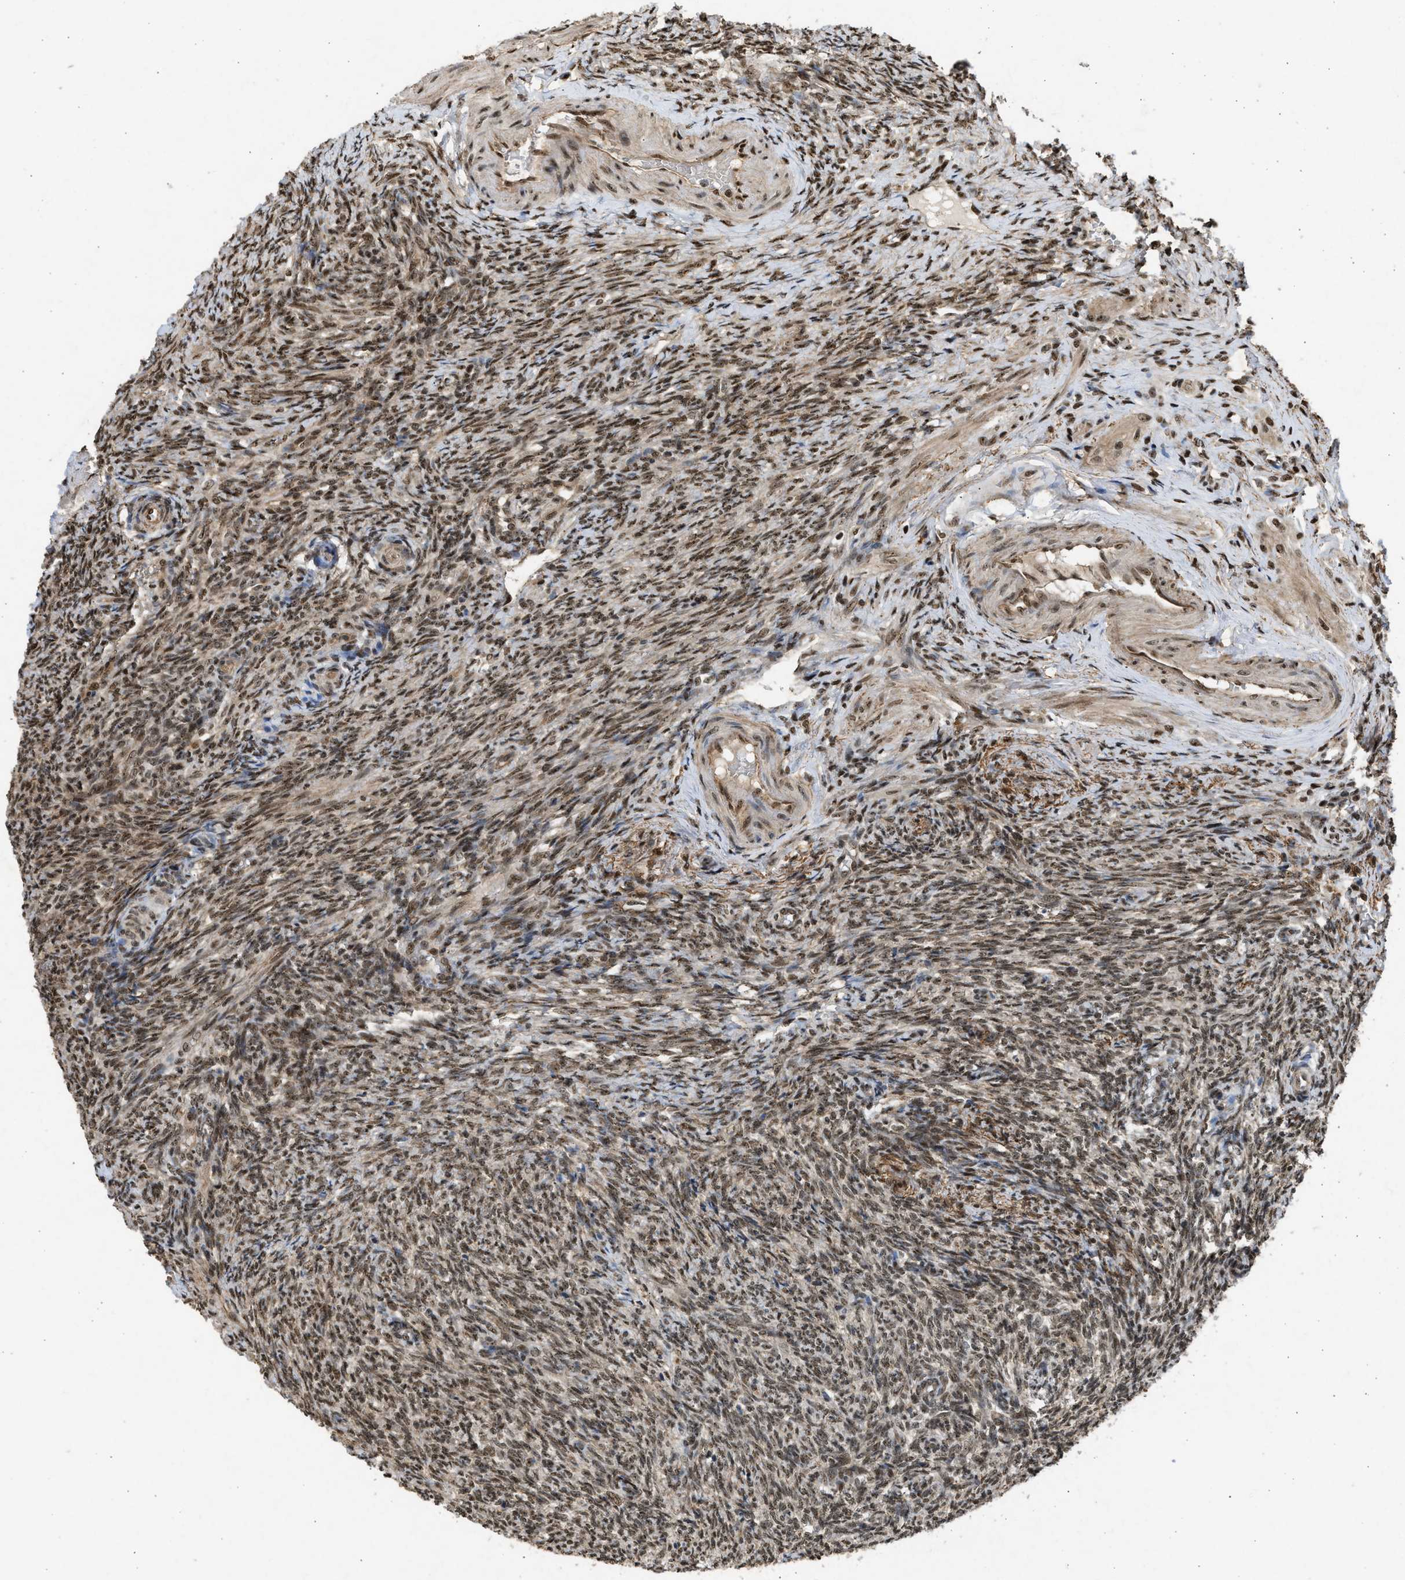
{"staining": {"intensity": "moderate", "quantity": ">75%", "location": "cytoplasmic/membranous"}, "tissue": "ovary", "cell_type": "Follicle cells", "image_type": "normal", "snomed": [{"axis": "morphology", "description": "Normal tissue, NOS"}, {"axis": "topography", "description": "Ovary"}], "caption": "Approximately >75% of follicle cells in normal ovary display moderate cytoplasmic/membranous protein staining as visualized by brown immunohistochemical staining.", "gene": "TFDP2", "patient": {"sex": "female", "age": 41}}